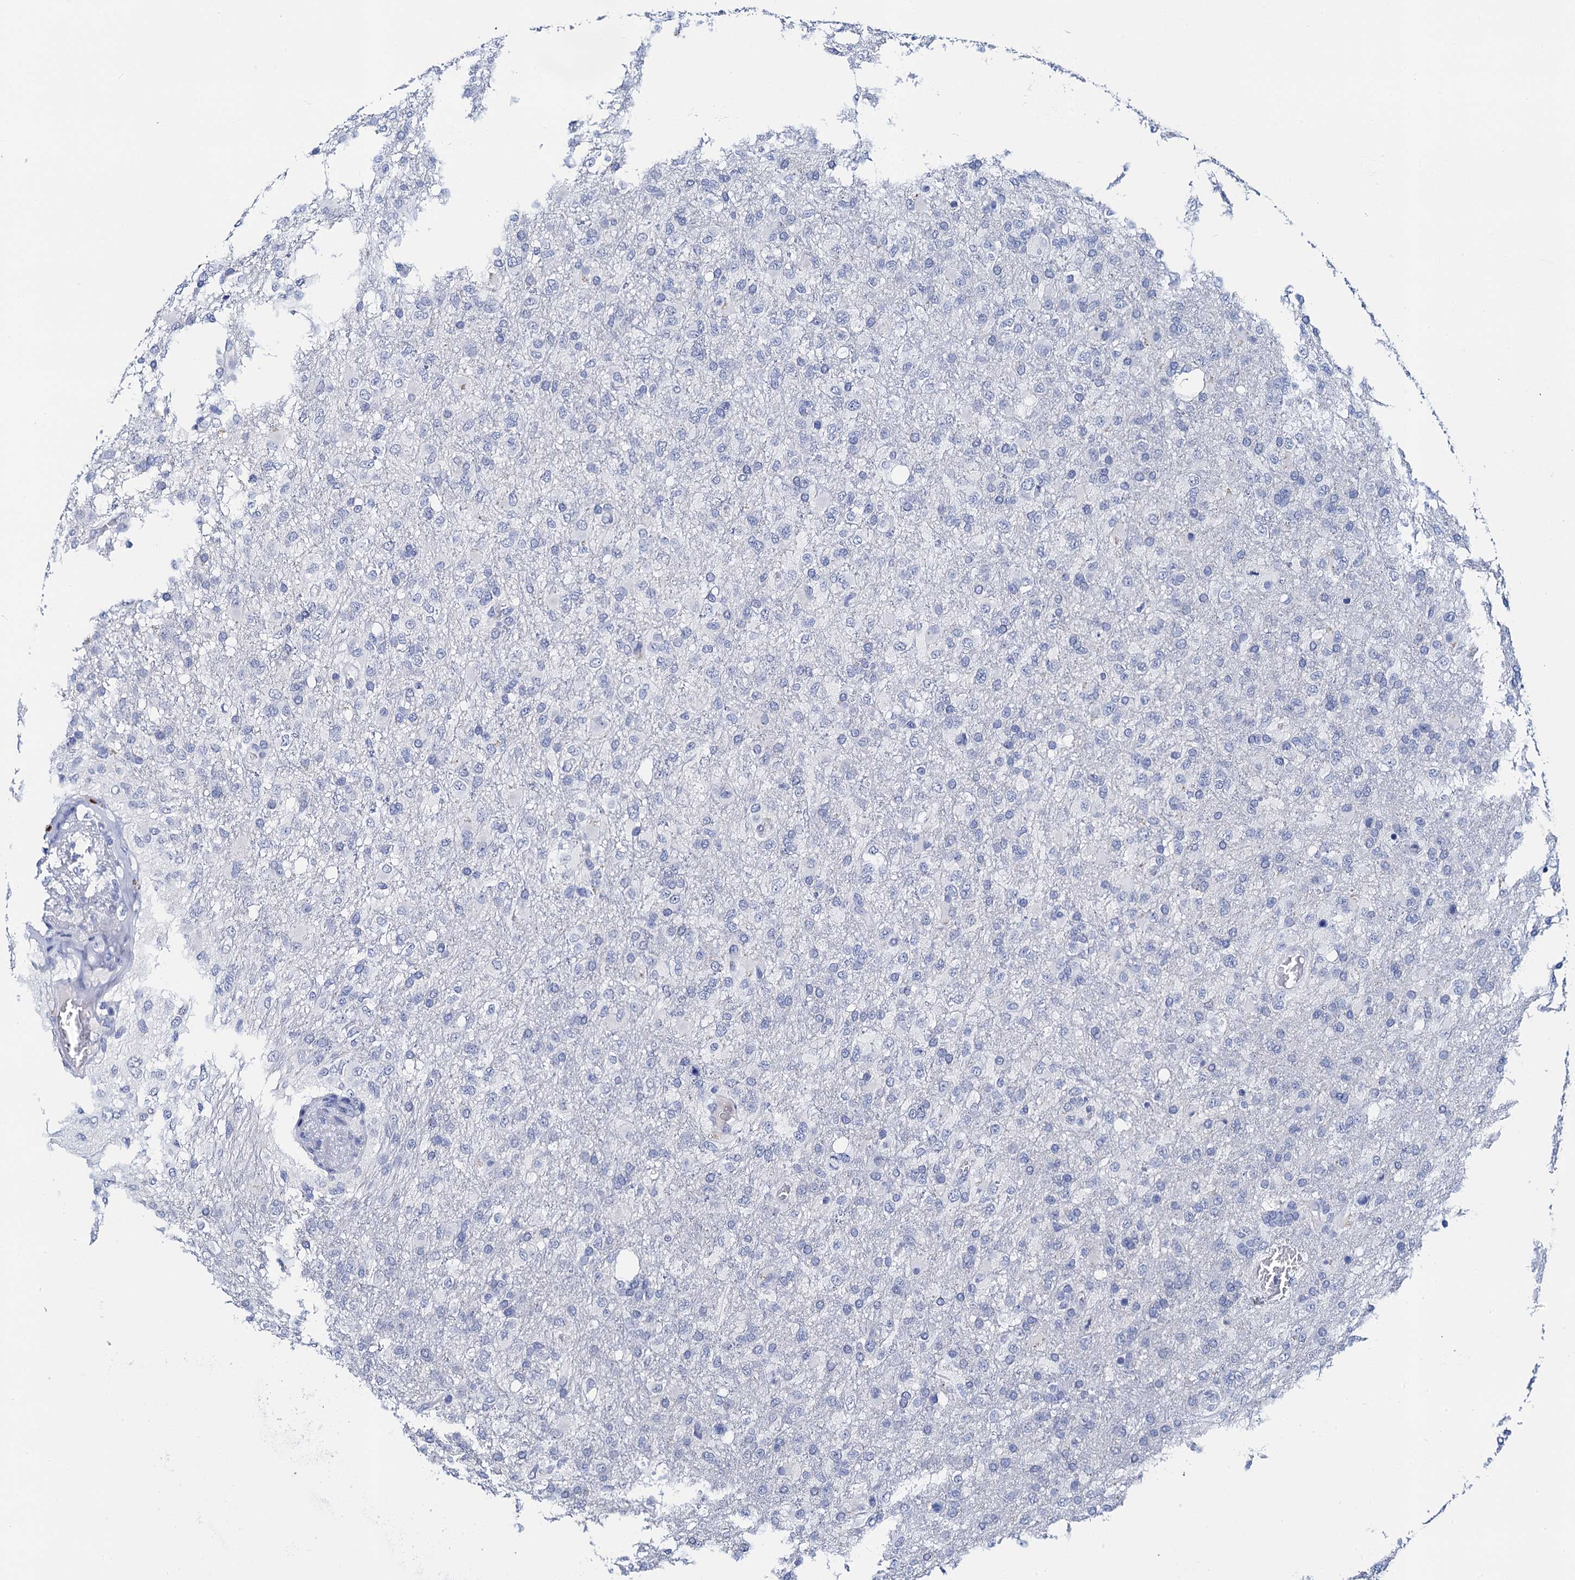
{"staining": {"intensity": "negative", "quantity": "none", "location": "none"}, "tissue": "glioma", "cell_type": "Tumor cells", "image_type": "cancer", "snomed": [{"axis": "morphology", "description": "Glioma, malignant, High grade"}, {"axis": "topography", "description": "Brain"}], "caption": "A histopathology image of human malignant high-grade glioma is negative for staining in tumor cells.", "gene": "LYPD3", "patient": {"sex": "female", "age": 74}}